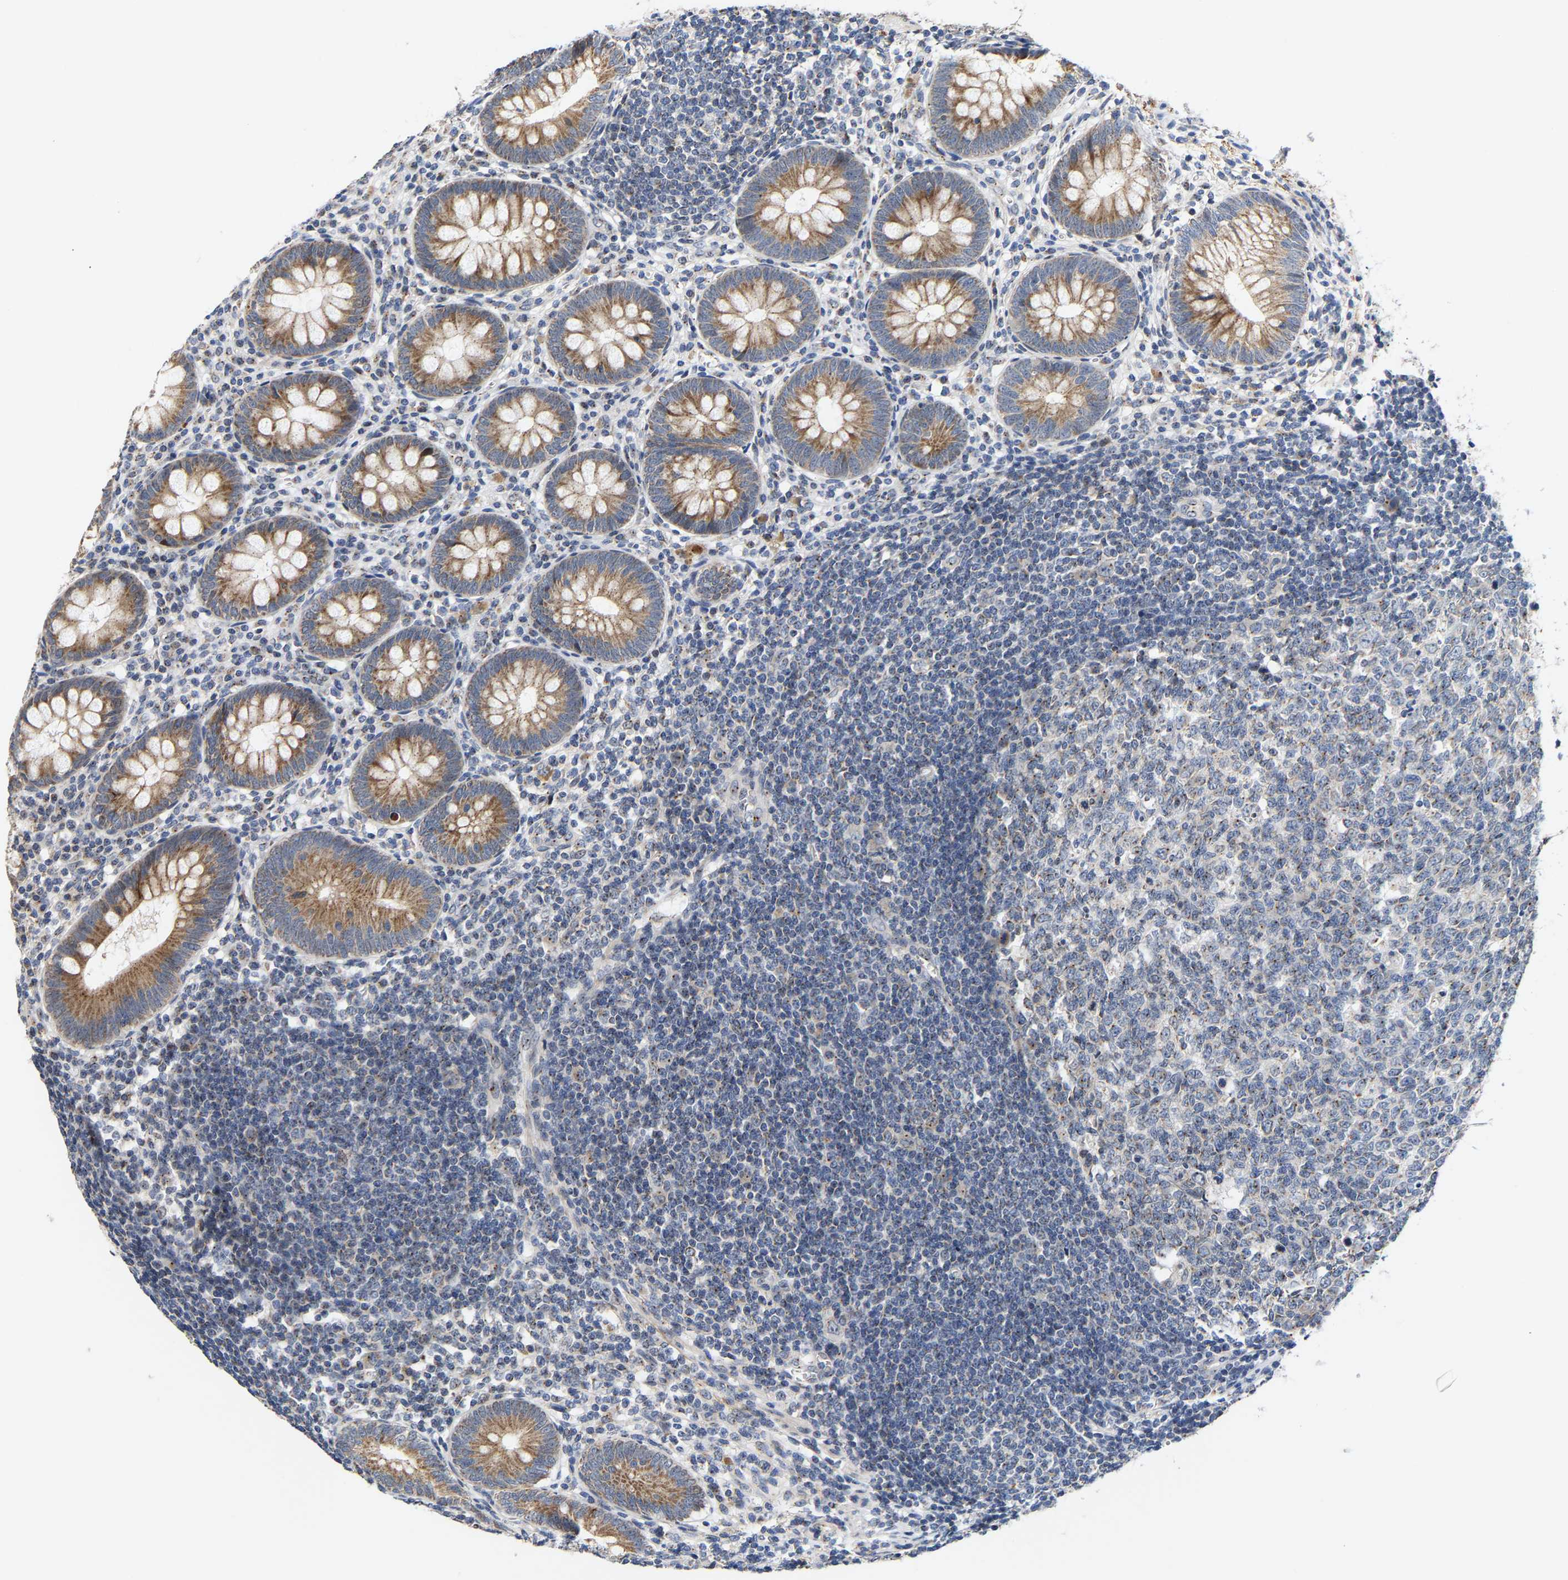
{"staining": {"intensity": "moderate", "quantity": ">75%", "location": "cytoplasmic/membranous"}, "tissue": "appendix", "cell_type": "Glandular cells", "image_type": "normal", "snomed": [{"axis": "morphology", "description": "Normal tissue, NOS"}, {"axis": "topography", "description": "Appendix"}], "caption": "Immunohistochemistry (IHC) photomicrograph of normal appendix: appendix stained using immunohistochemistry reveals medium levels of moderate protein expression localized specifically in the cytoplasmic/membranous of glandular cells, appearing as a cytoplasmic/membranous brown color.", "gene": "PCNT", "patient": {"sex": "male", "age": 56}}